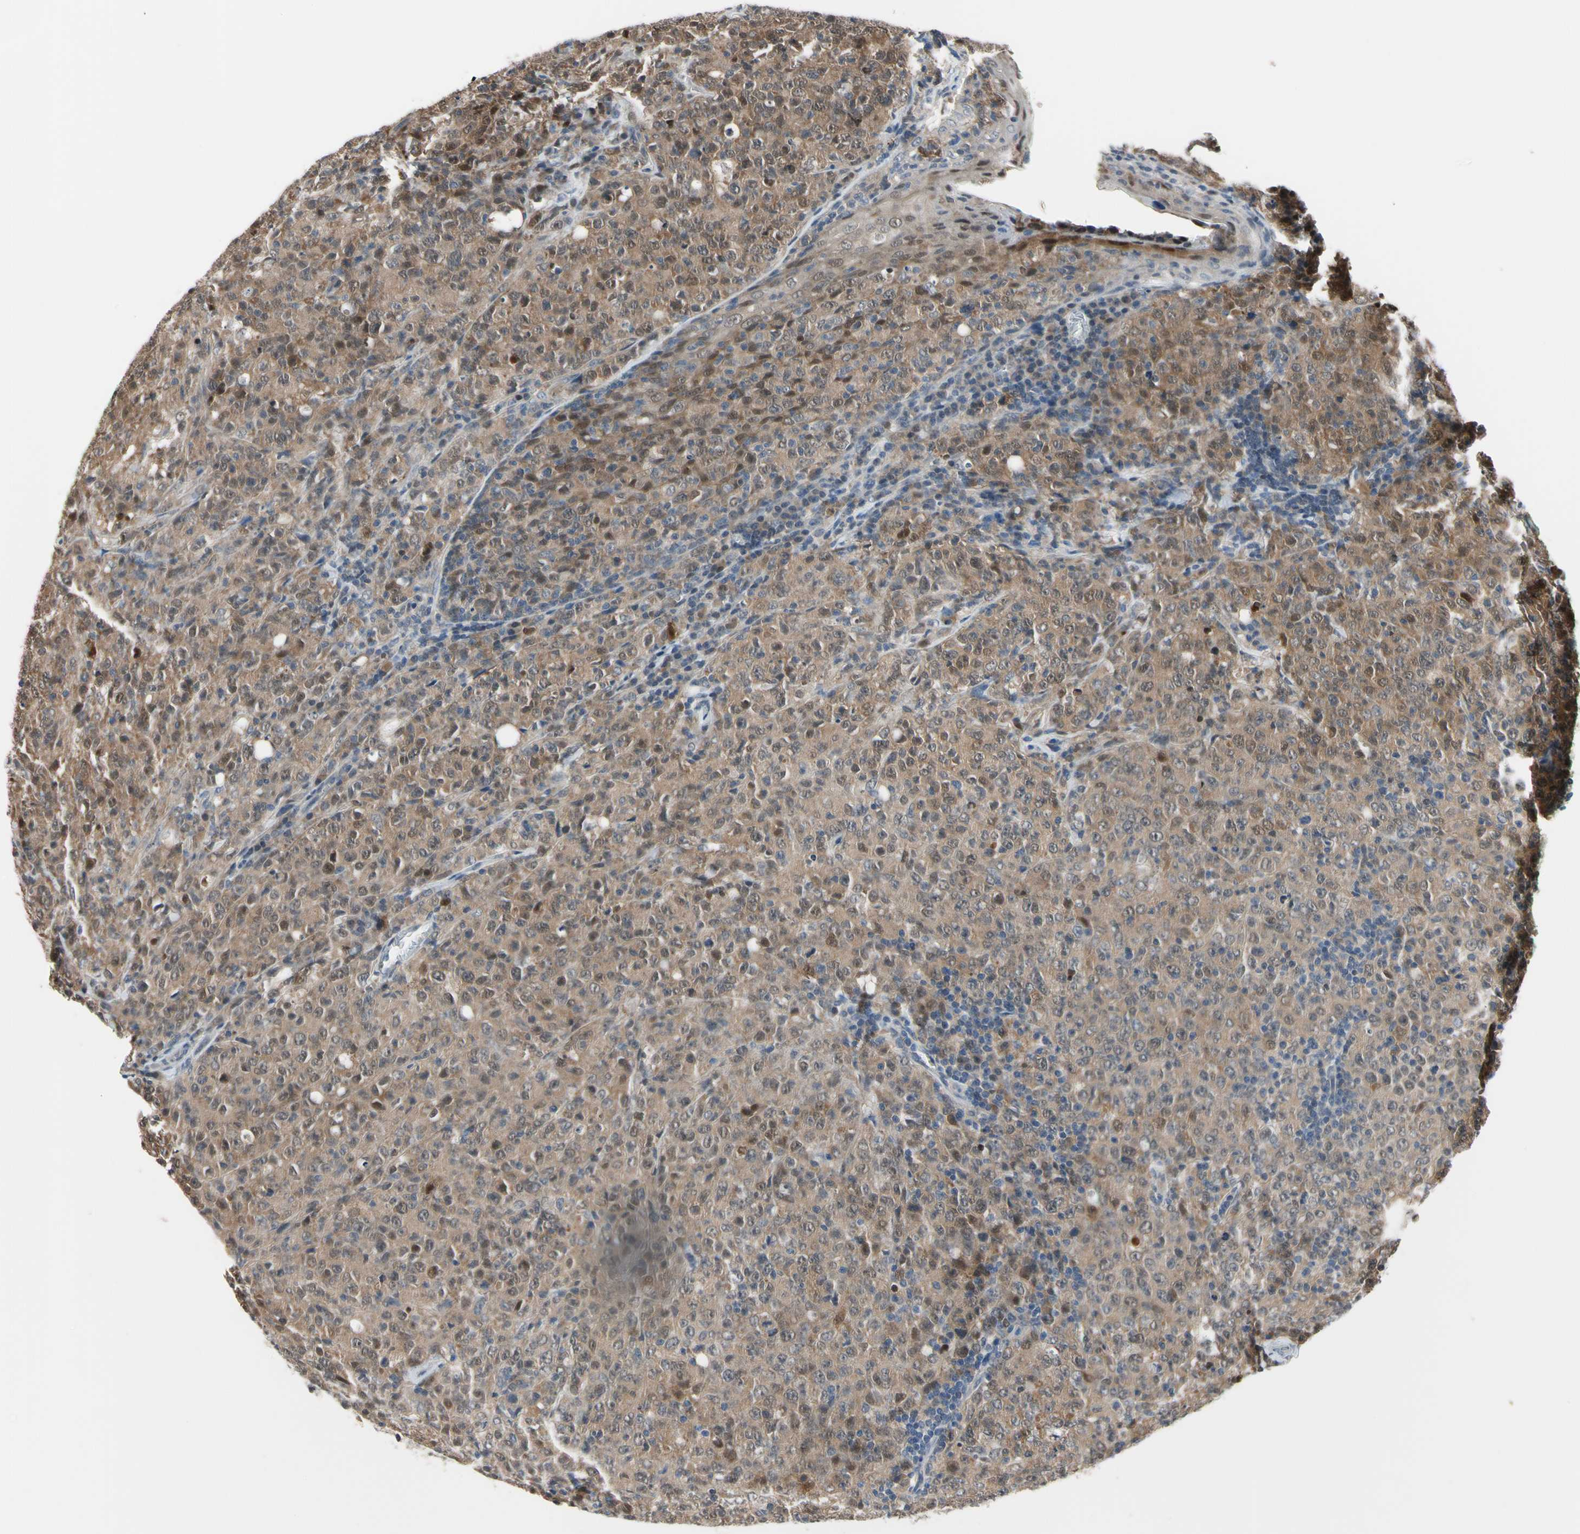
{"staining": {"intensity": "moderate", "quantity": ">75%", "location": "cytoplasmic/membranous"}, "tissue": "lymphoma", "cell_type": "Tumor cells", "image_type": "cancer", "snomed": [{"axis": "morphology", "description": "Malignant lymphoma, non-Hodgkin's type, High grade"}, {"axis": "topography", "description": "Tonsil"}], "caption": "This micrograph displays immunohistochemistry (IHC) staining of human high-grade malignant lymphoma, non-Hodgkin's type, with medium moderate cytoplasmic/membranous positivity in approximately >75% of tumor cells.", "gene": "HSPA4", "patient": {"sex": "female", "age": 36}}